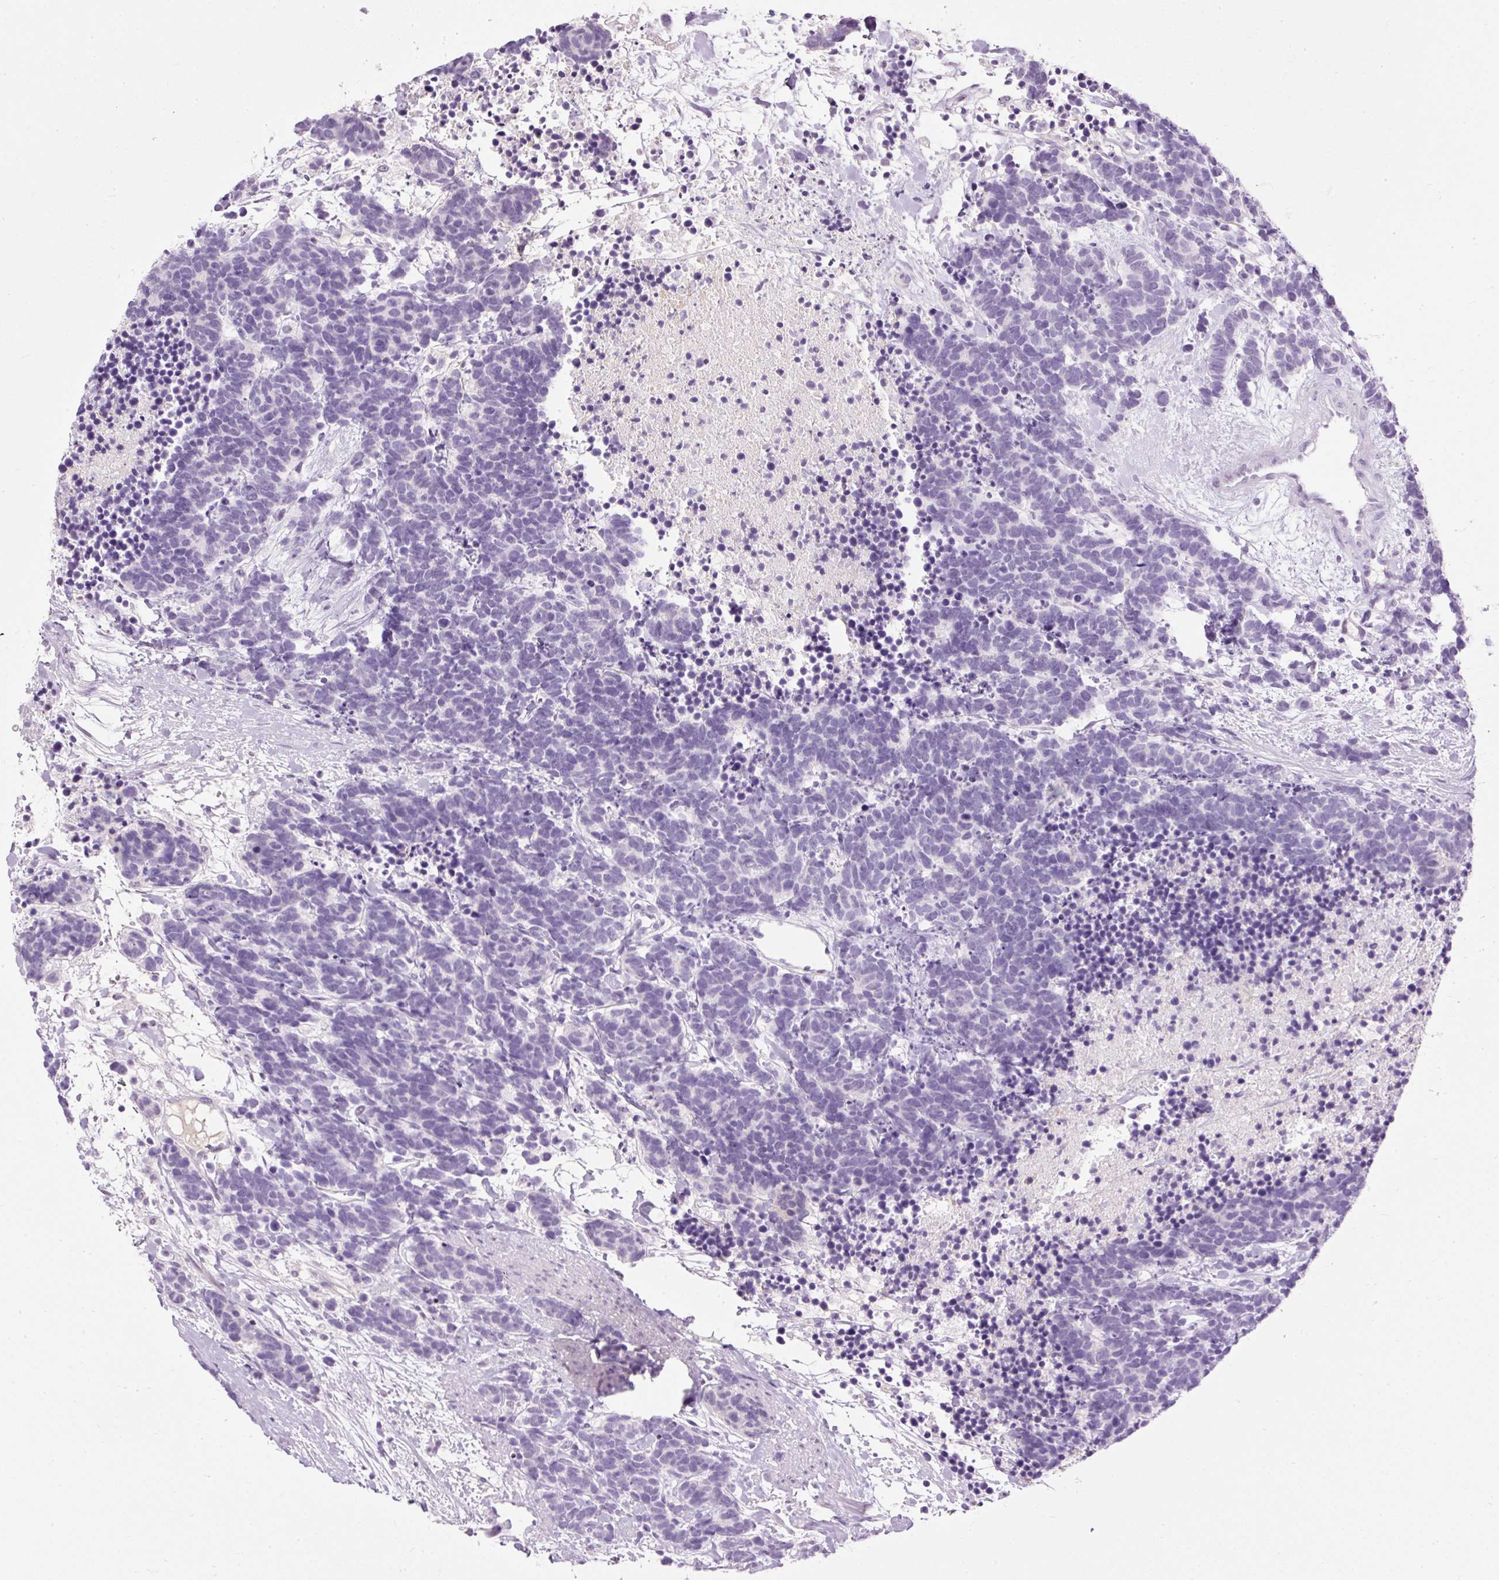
{"staining": {"intensity": "negative", "quantity": "none", "location": "none"}, "tissue": "carcinoid", "cell_type": "Tumor cells", "image_type": "cancer", "snomed": [{"axis": "morphology", "description": "Carcinoma, NOS"}, {"axis": "morphology", "description": "Carcinoid, malignant, NOS"}, {"axis": "topography", "description": "Prostate"}], "caption": "IHC histopathology image of neoplastic tissue: carcinoma stained with DAB exhibits no significant protein staining in tumor cells.", "gene": "PDE6B", "patient": {"sex": "male", "age": 57}}